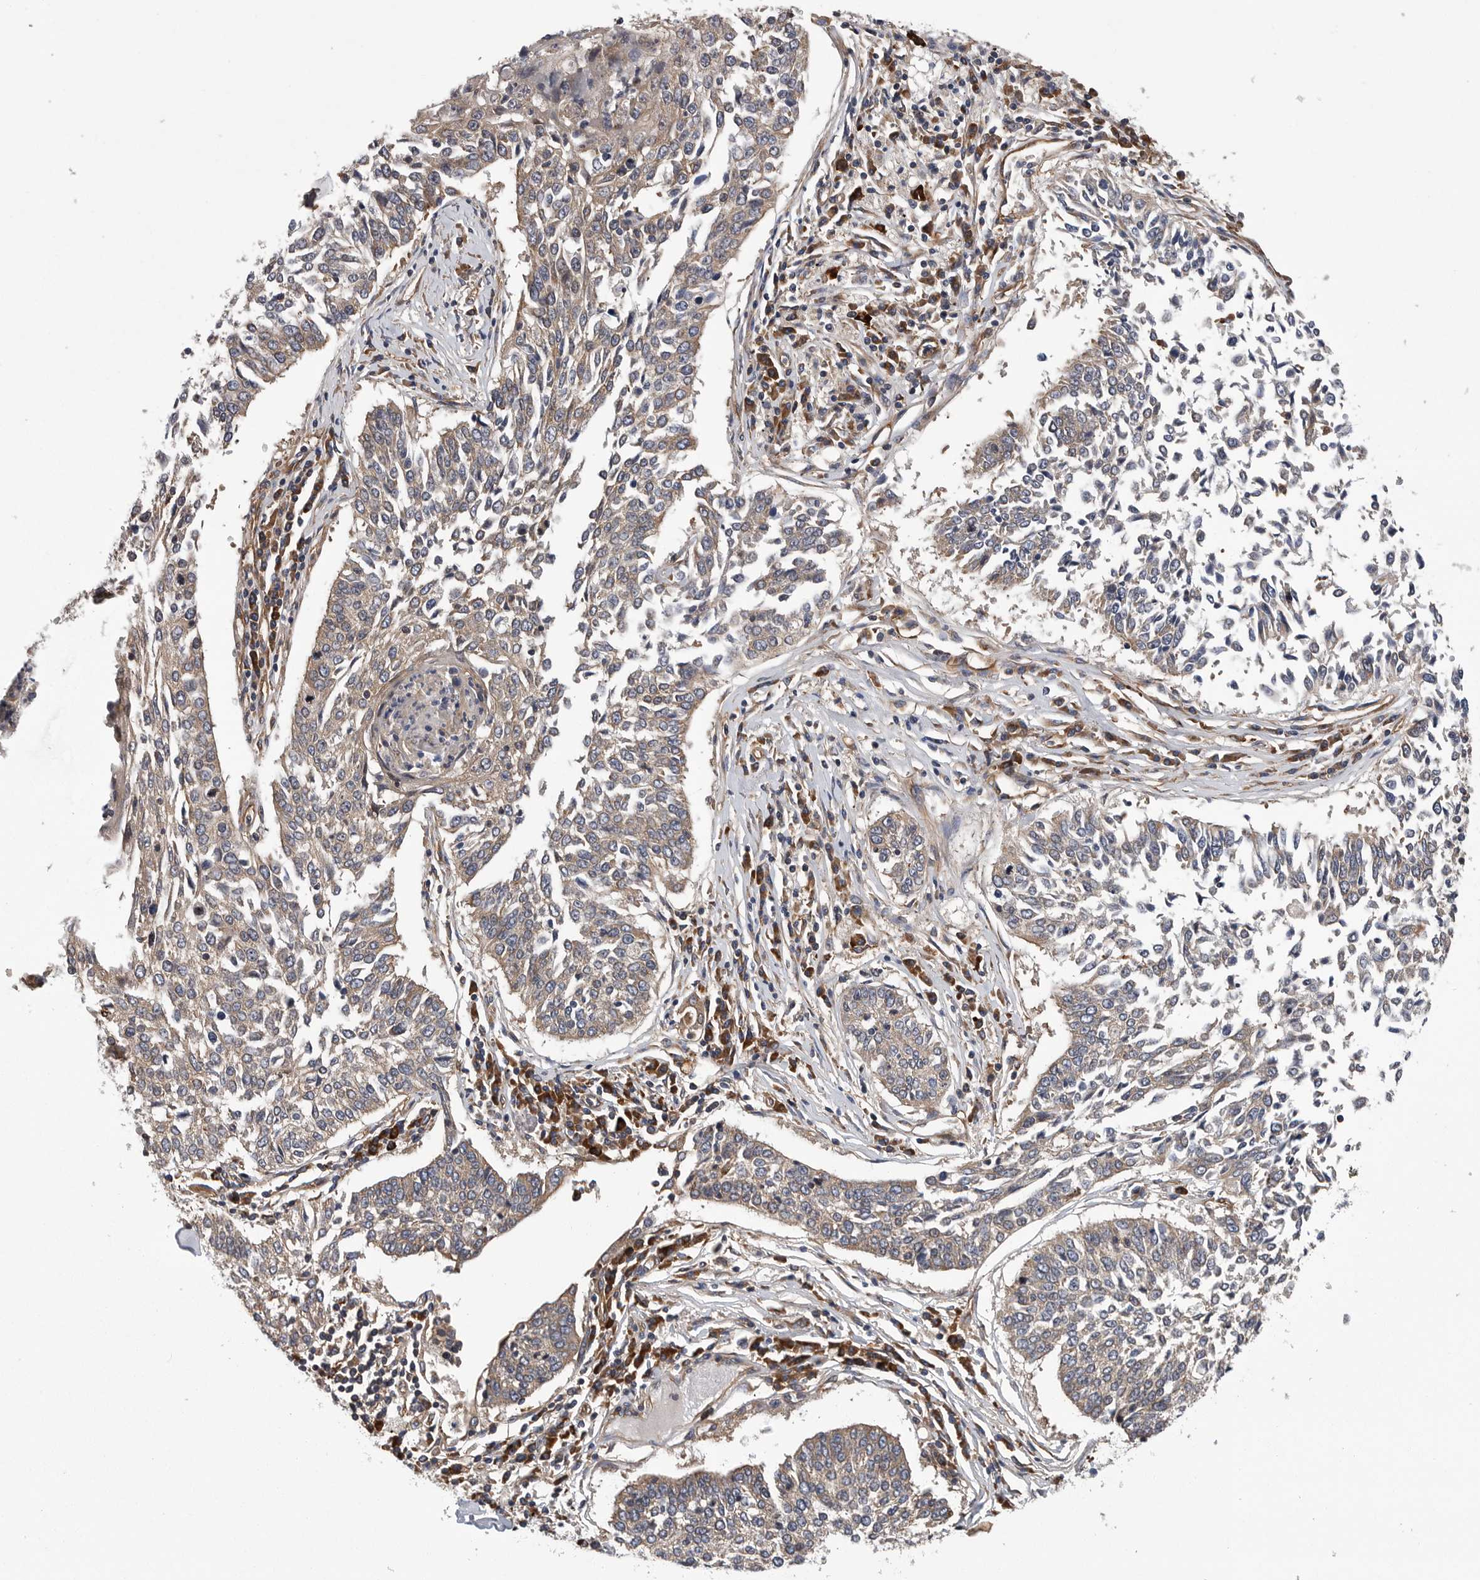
{"staining": {"intensity": "weak", "quantity": "25%-75%", "location": "cytoplasmic/membranous"}, "tissue": "lung cancer", "cell_type": "Tumor cells", "image_type": "cancer", "snomed": [{"axis": "morphology", "description": "Normal tissue, NOS"}, {"axis": "morphology", "description": "Squamous cell carcinoma, NOS"}, {"axis": "topography", "description": "Cartilage tissue"}, {"axis": "topography", "description": "Lung"}, {"axis": "topography", "description": "Peripheral nerve tissue"}], "caption": "Approximately 25%-75% of tumor cells in lung squamous cell carcinoma reveal weak cytoplasmic/membranous protein positivity as visualized by brown immunohistochemical staining.", "gene": "OXR1", "patient": {"sex": "female", "age": 49}}